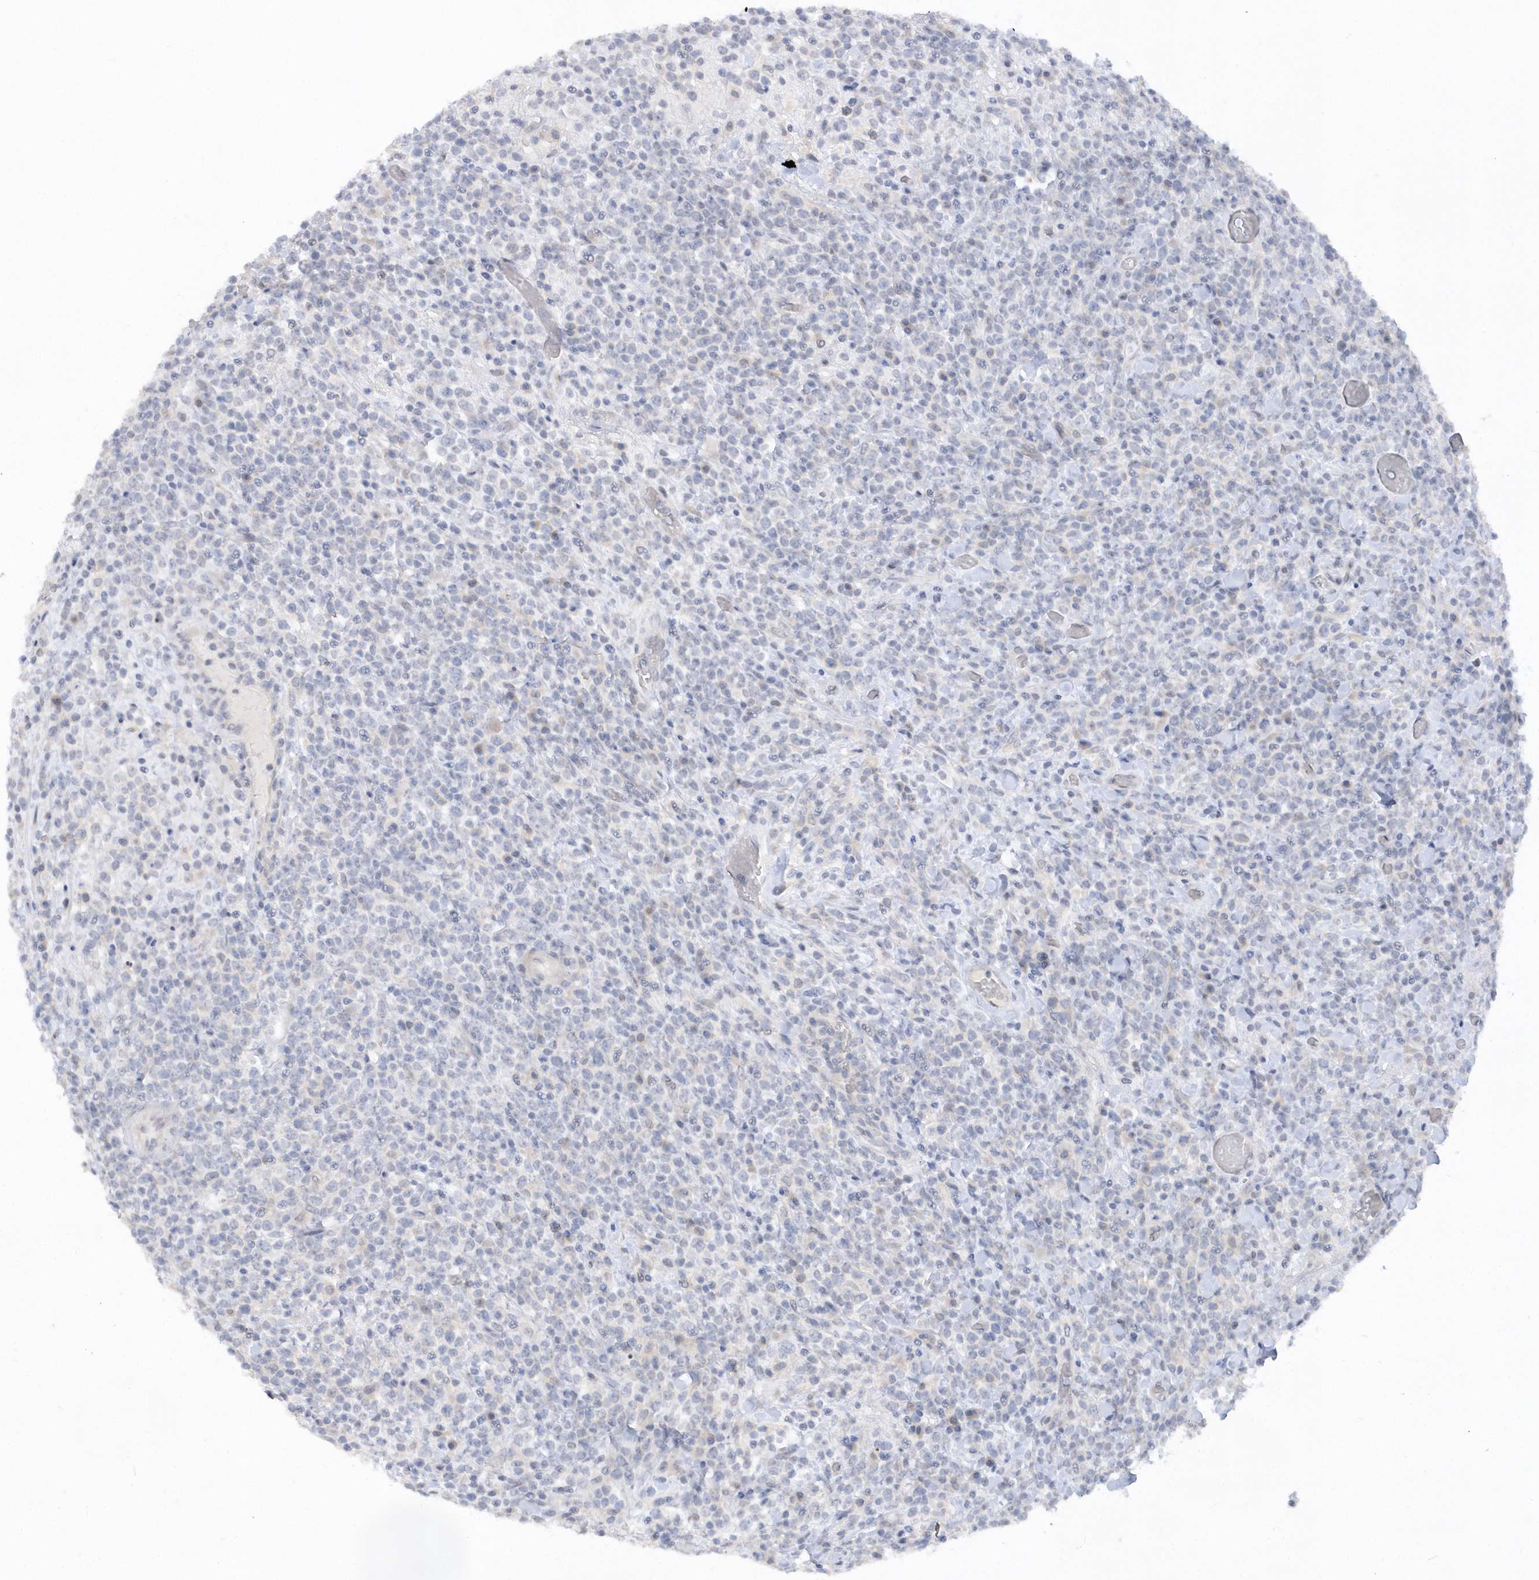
{"staining": {"intensity": "negative", "quantity": "none", "location": "none"}, "tissue": "lymphoma", "cell_type": "Tumor cells", "image_type": "cancer", "snomed": [{"axis": "morphology", "description": "Malignant lymphoma, non-Hodgkin's type, High grade"}, {"axis": "topography", "description": "Colon"}], "caption": "This is an IHC histopathology image of malignant lymphoma, non-Hodgkin's type (high-grade). There is no expression in tumor cells.", "gene": "RPE", "patient": {"sex": "female", "age": 53}}